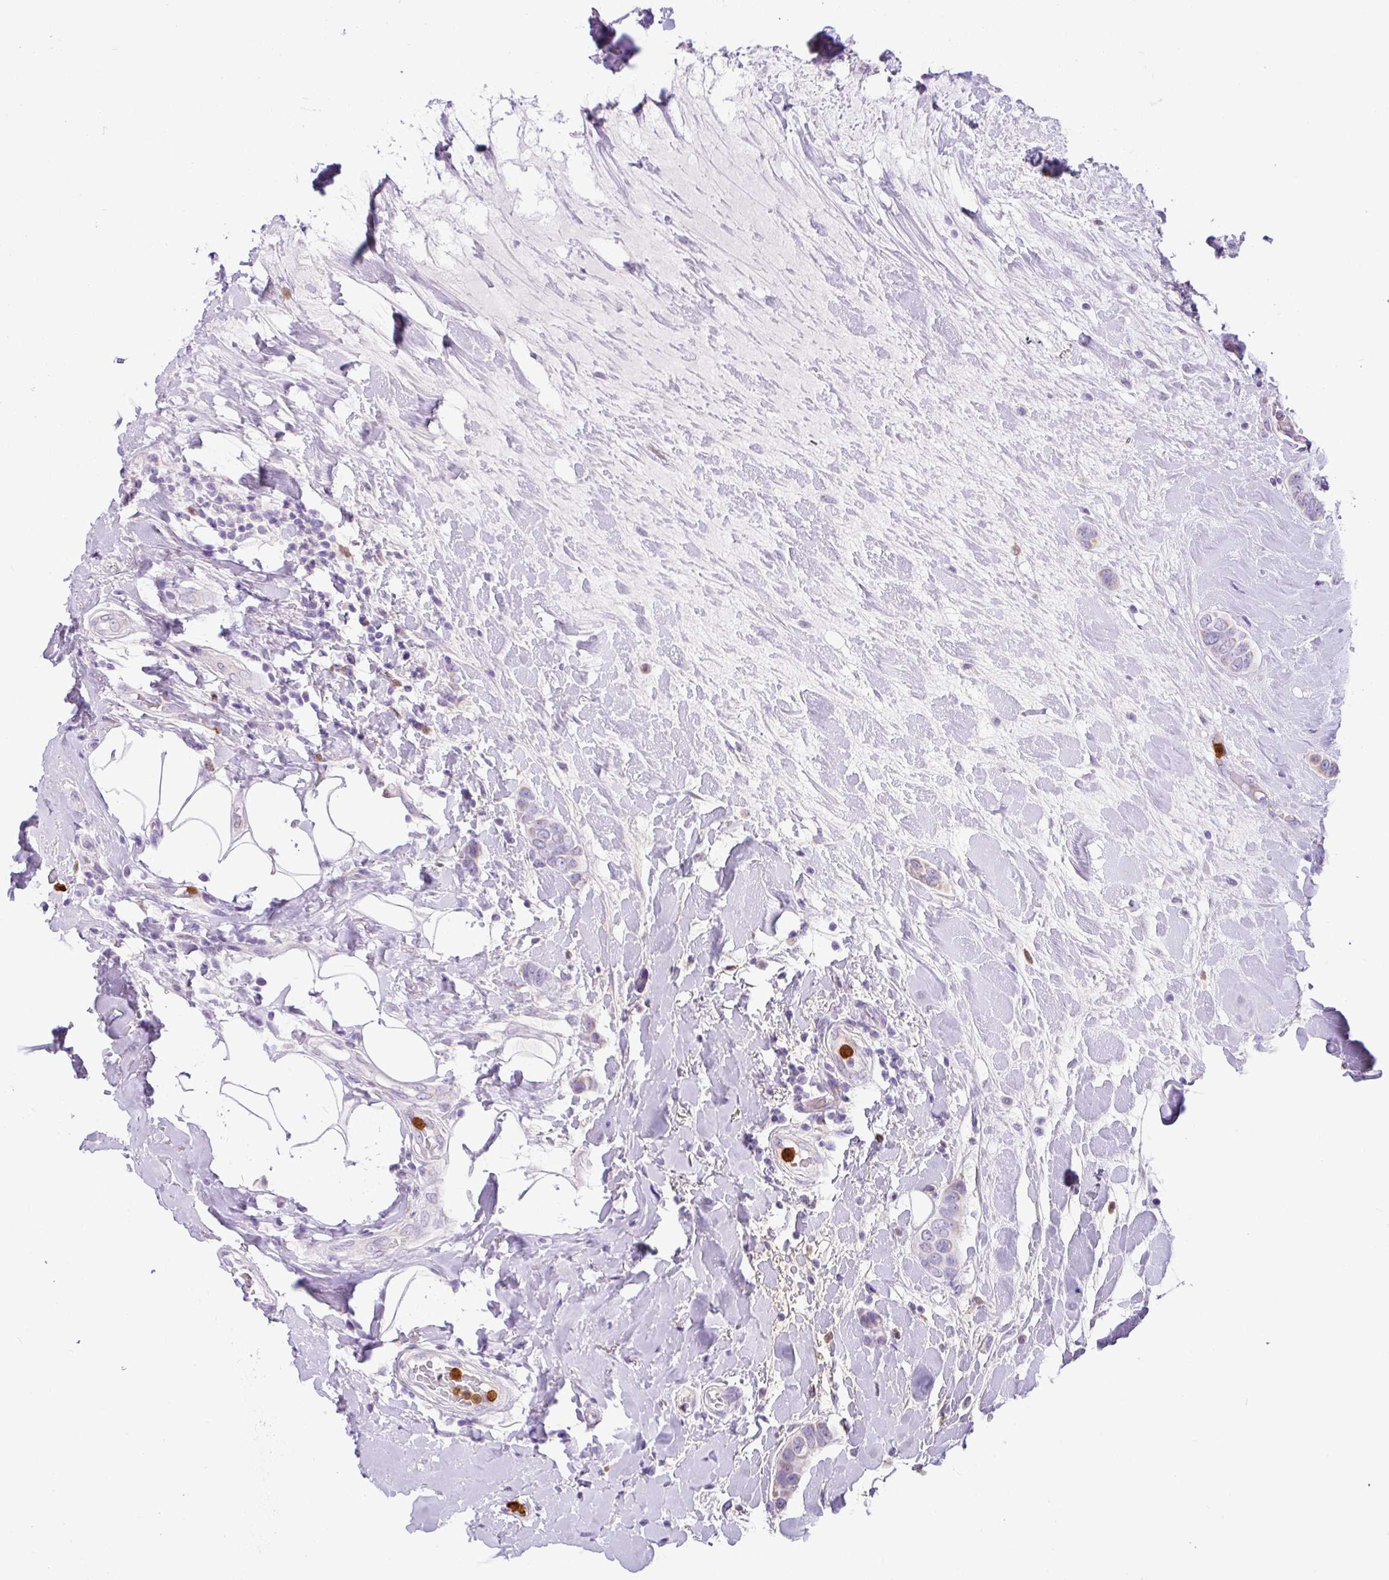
{"staining": {"intensity": "weak", "quantity": "<25%", "location": "cytoplasmic/membranous"}, "tissue": "breast cancer", "cell_type": "Tumor cells", "image_type": "cancer", "snomed": [{"axis": "morphology", "description": "Lobular carcinoma"}, {"axis": "topography", "description": "Breast"}], "caption": "Human lobular carcinoma (breast) stained for a protein using immunohistochemistry displays no staining in tumor cells.", "gene": "SH2D3C", "patient": {"sex": "female", "age": 51}}